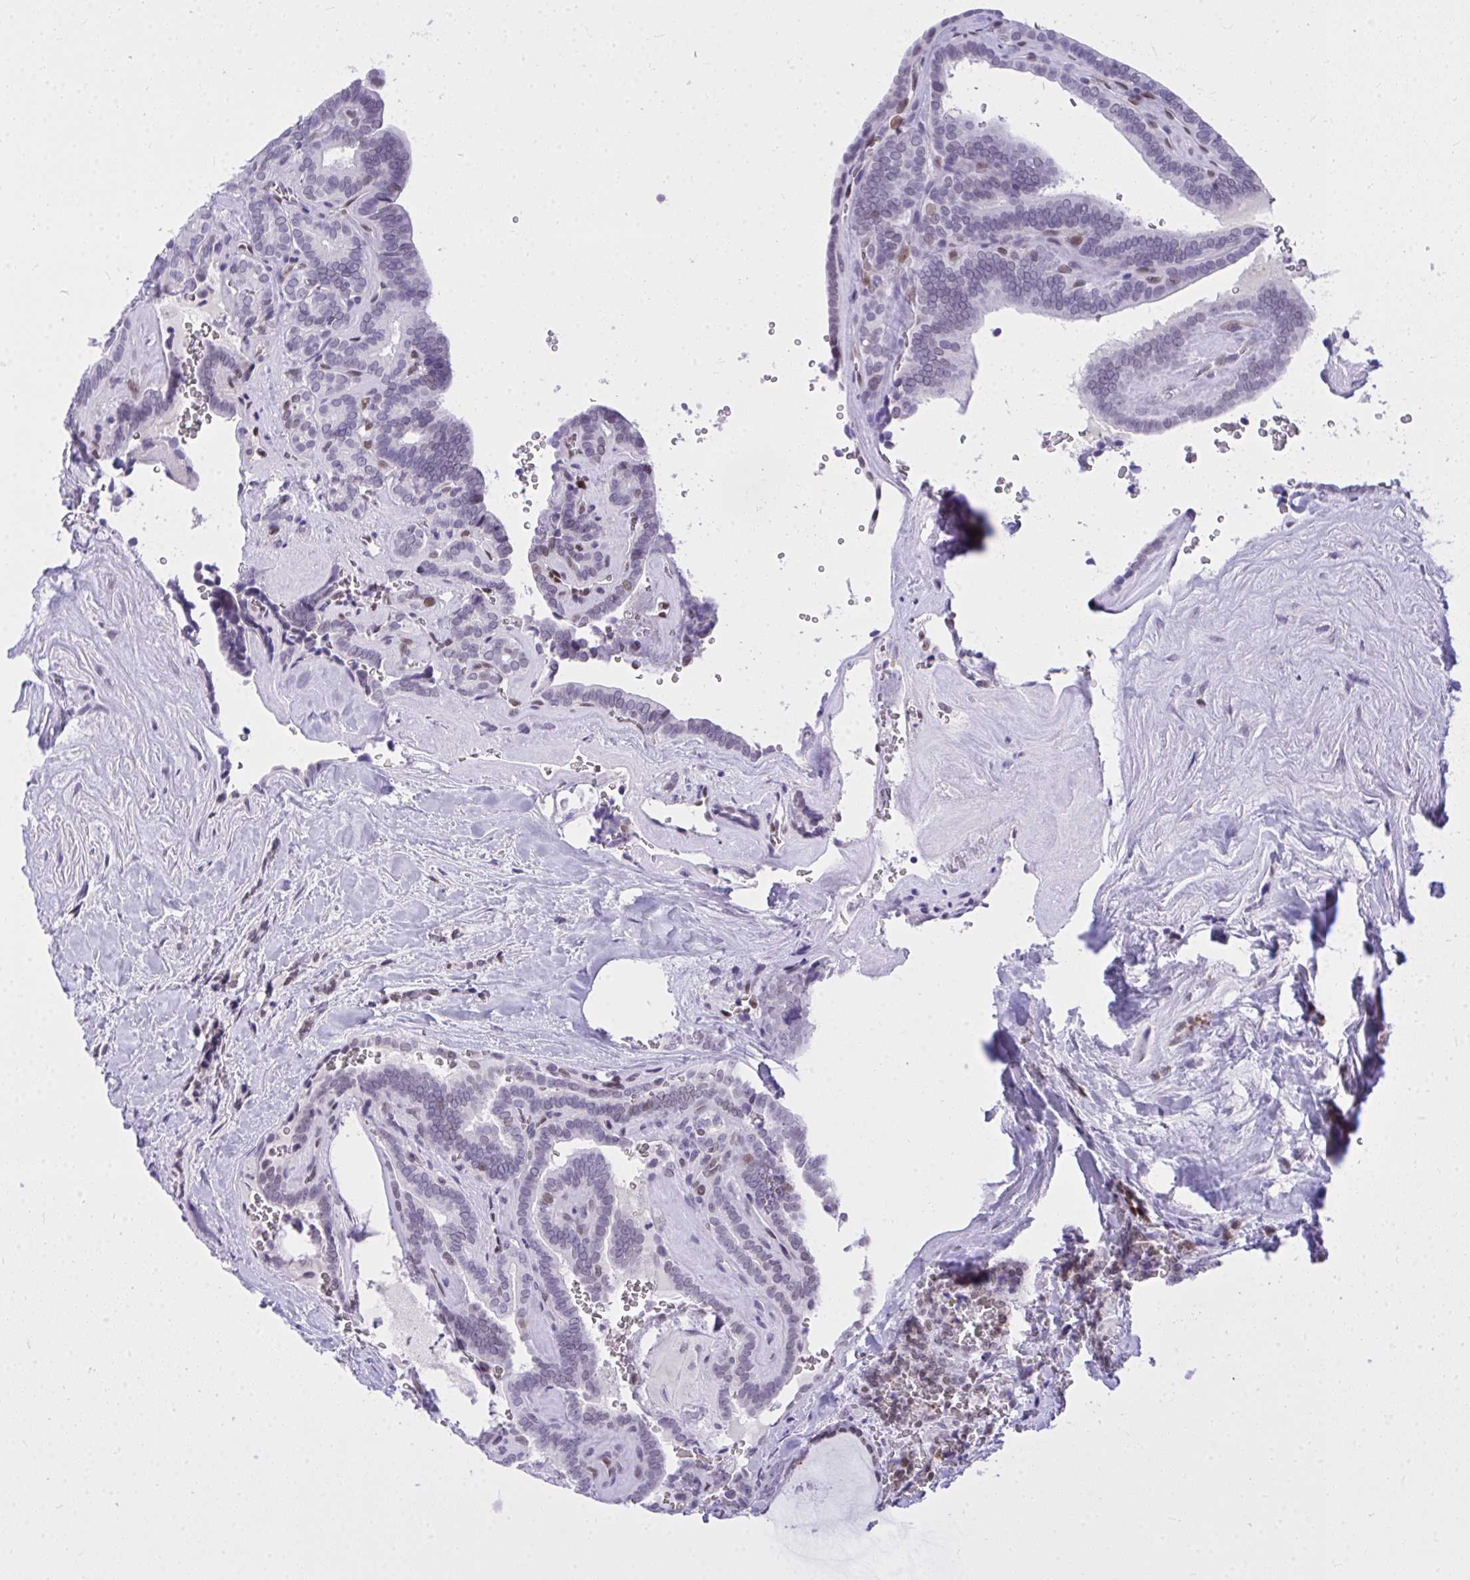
{"staining": {"intensity": "weak", "quantity": "<25%", "location": "nuclear"}, "tissue": "thyroid cancer", "cell_type": "Tumor cells", "image_type": "cancer", "snomed": [{"axis": "morphology", "description": "Papillary adenocarcinoma, NOS"}, {"axis": "topography", "description": "Thyroid gland"}], "caption": "An IHC photomicrograph of papillary adenocarcinoma (thyroid) is shown. There is no staining in tumor cells of papillary adenocarcinoma (thyroid).", "gene": "TEAD4", "patient": {"sex": "female", "age": 21}}